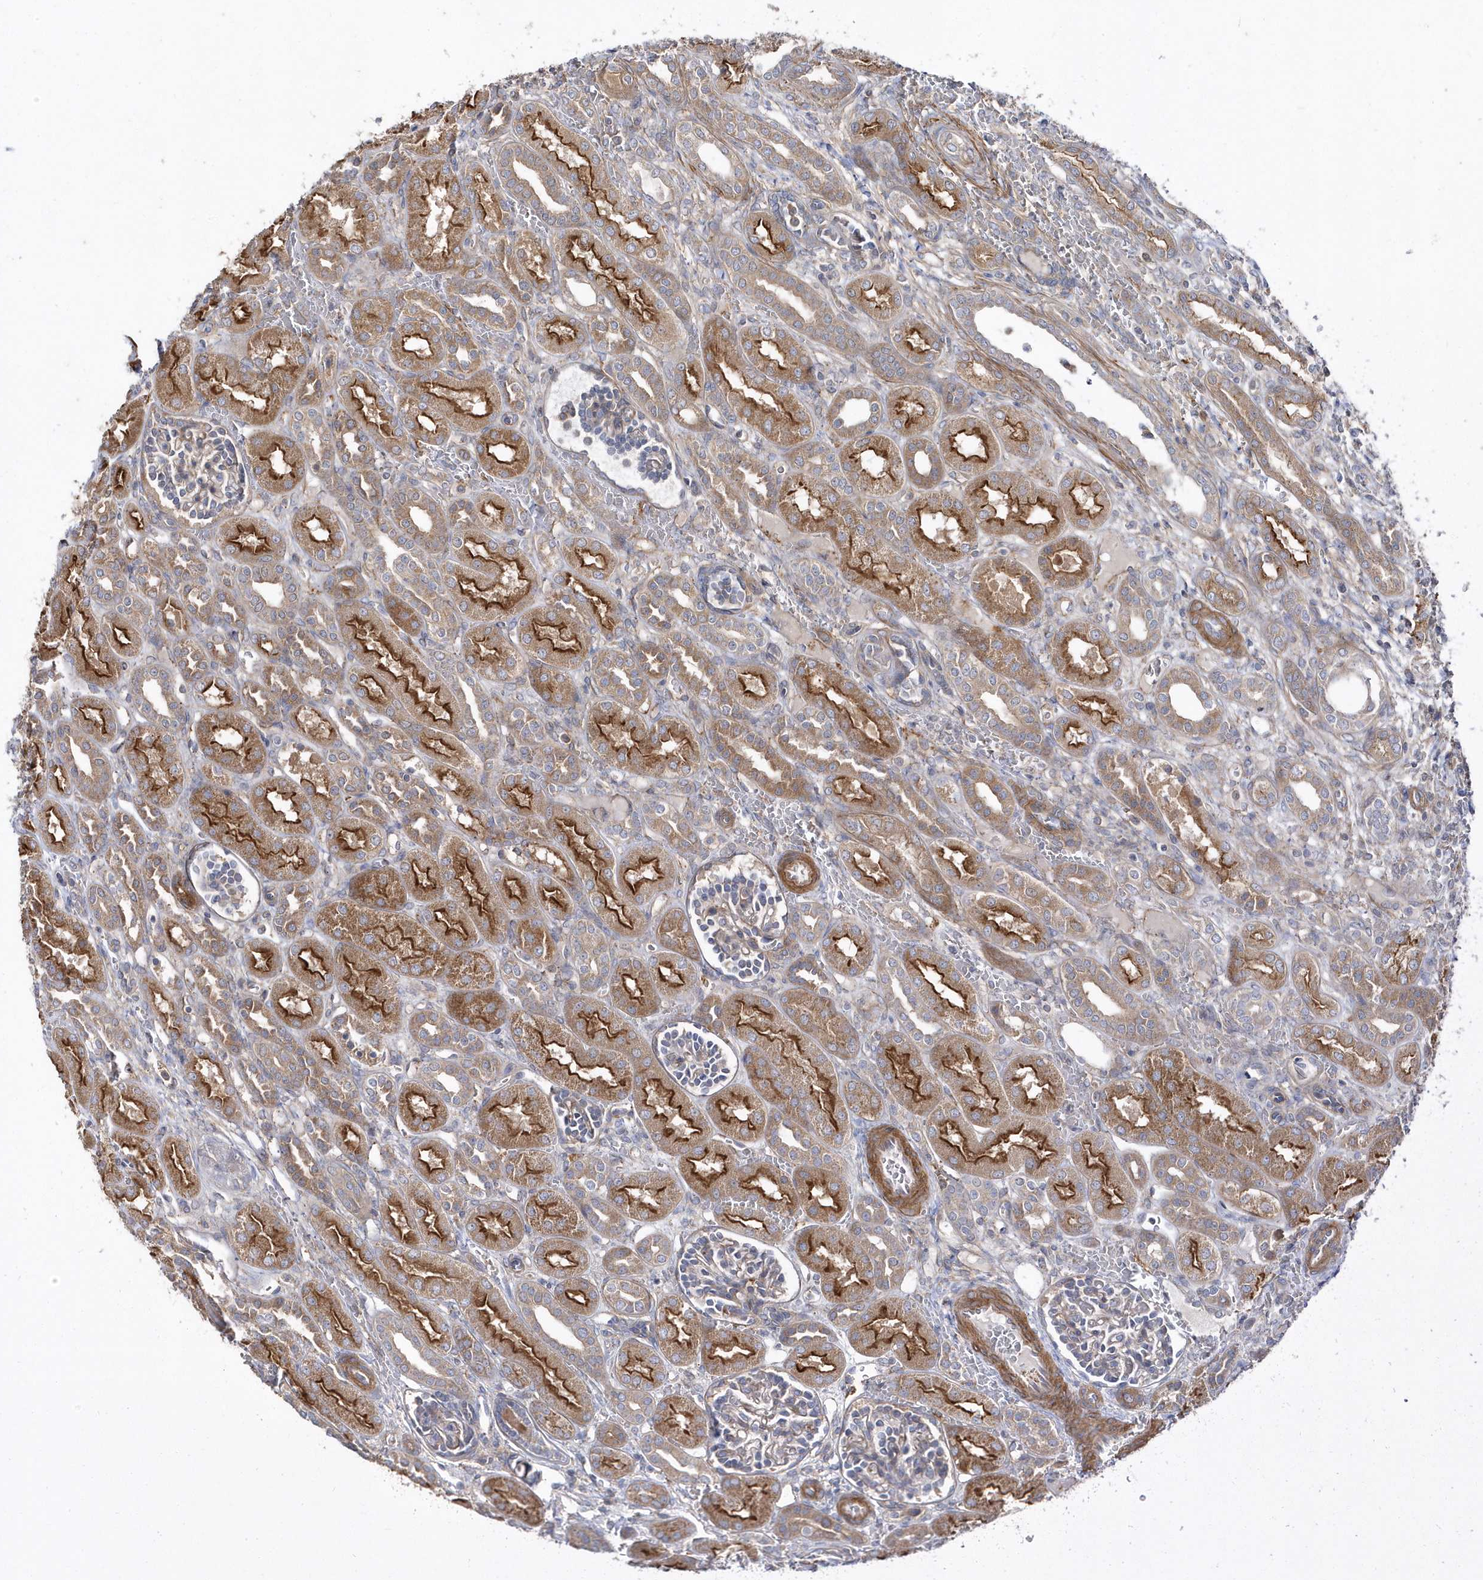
{"staining": {"intensity": "moderate", "quantity": "25%-75%", "location": "cytoplasmic/membranous"}, "tissue": "kidney", "cell_type": "Cells in glomeruli", "image_type": "normal", "snomed": [{"axis": "morphology", "description": "Normal tissue, NOS"}, {"axis": "morphology", "description": "Neoplasm, malignant, NOS"}, {"axis": "topography", "description": "Kidney"}], "caption": "Unremarkable kidney was stained to show a protein in brown. There is medium levels of moderate cytoplasmic/membranous positivity in about 25%-75% of cells in glomeruli.", "gene": "LEXM", "patient": {"sex": "female", "age": 1}}